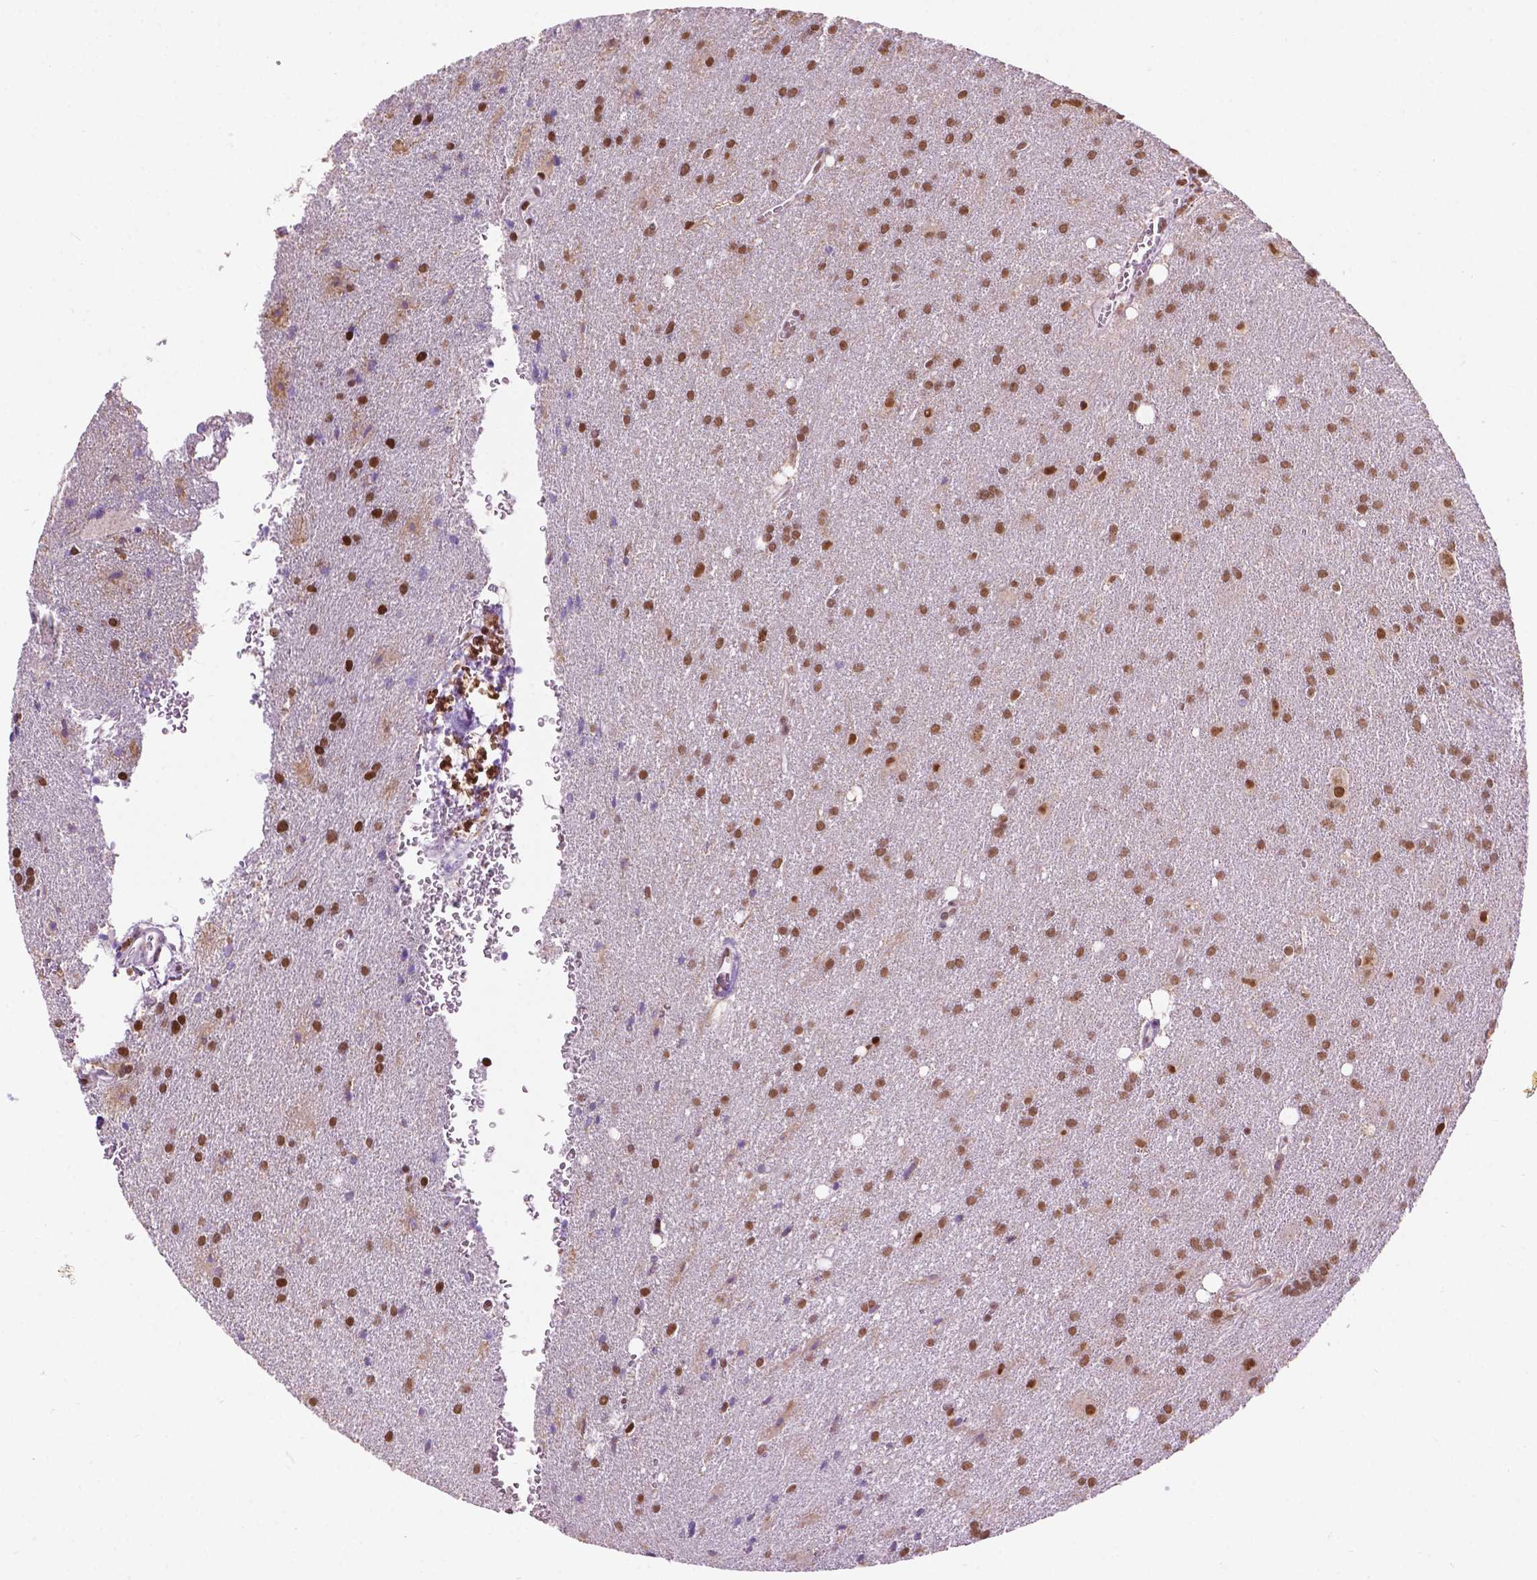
{"staining": {"intensity": "strong", "quantity": ">75%", "location": "nuclear"}, "tissue": "glioma", "cell_type": "Tumor cells", "image_type": "cancer", "snomed": [{"axis": "morphology", "description": "Glioma, malignant, Low grade"}, {"axis": "topography", "description": "Brain"}], "caption": "Human malignant glioma (low-grade) stained for a protein (brown) shows strong nuclear positive positivity in about >75% of tumor cells.", "gene": "COL23A1", "patient": {"sex": "male", "age": 58}}